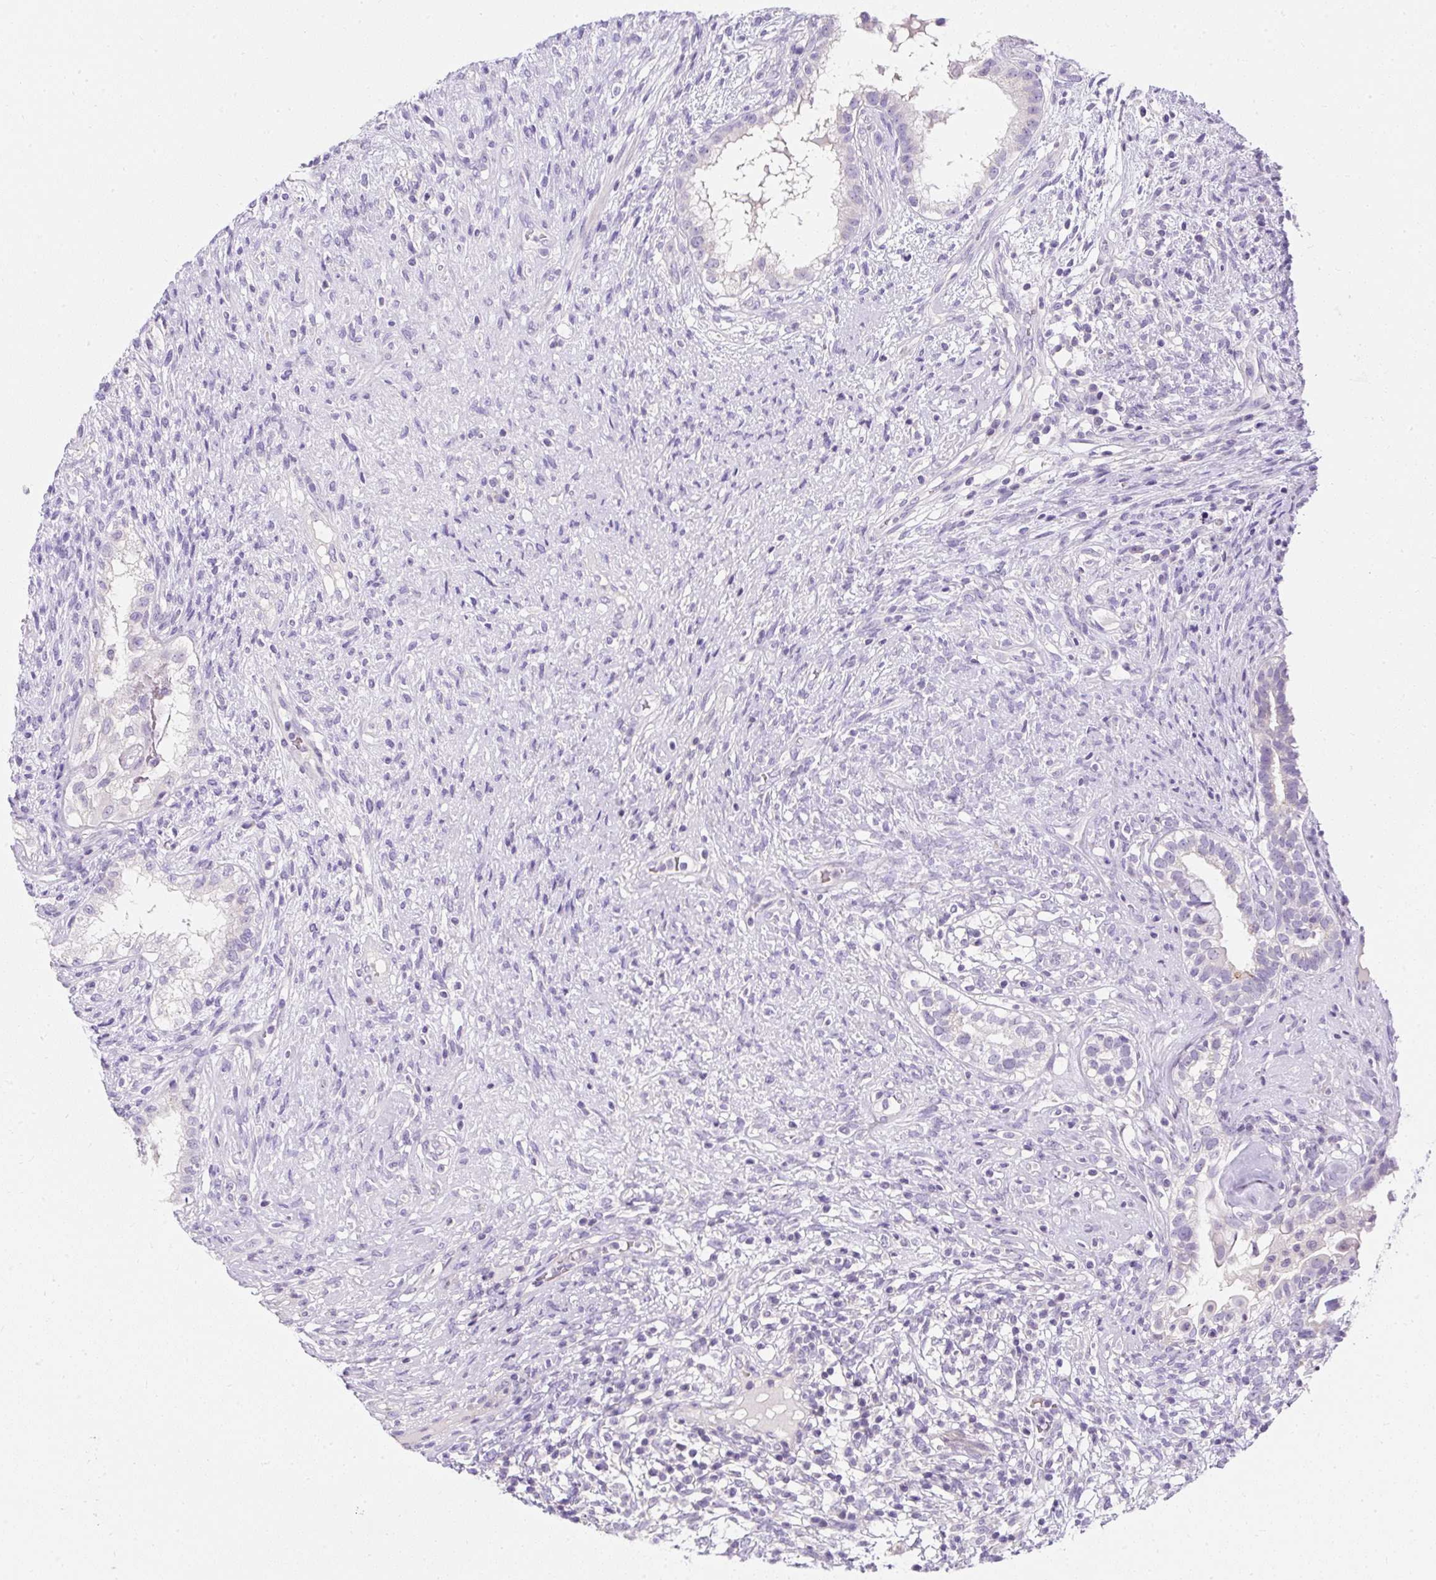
{"staining": {"intensity": "negative", "quantity": "none", "location": "none"}, "tissue": "testis cancer", "cell_type": "Tumor cells", "image_type": "cancer", "snomed": [{"axis": "morphology", "description": "Seminoma, NOS"}, {"axis": "morphology", "description": "Carcinoma, Embryonal, NOS"}, {"axis": "topography", "description": "Testis"}], "caption": "This is a histopathology image of immunohistochemistry (IHC) staining of testis seminoma, which shows no positivity in tumor cells.", "gene": "DTX4", "patient": {"sex": "male", "age": 41}}